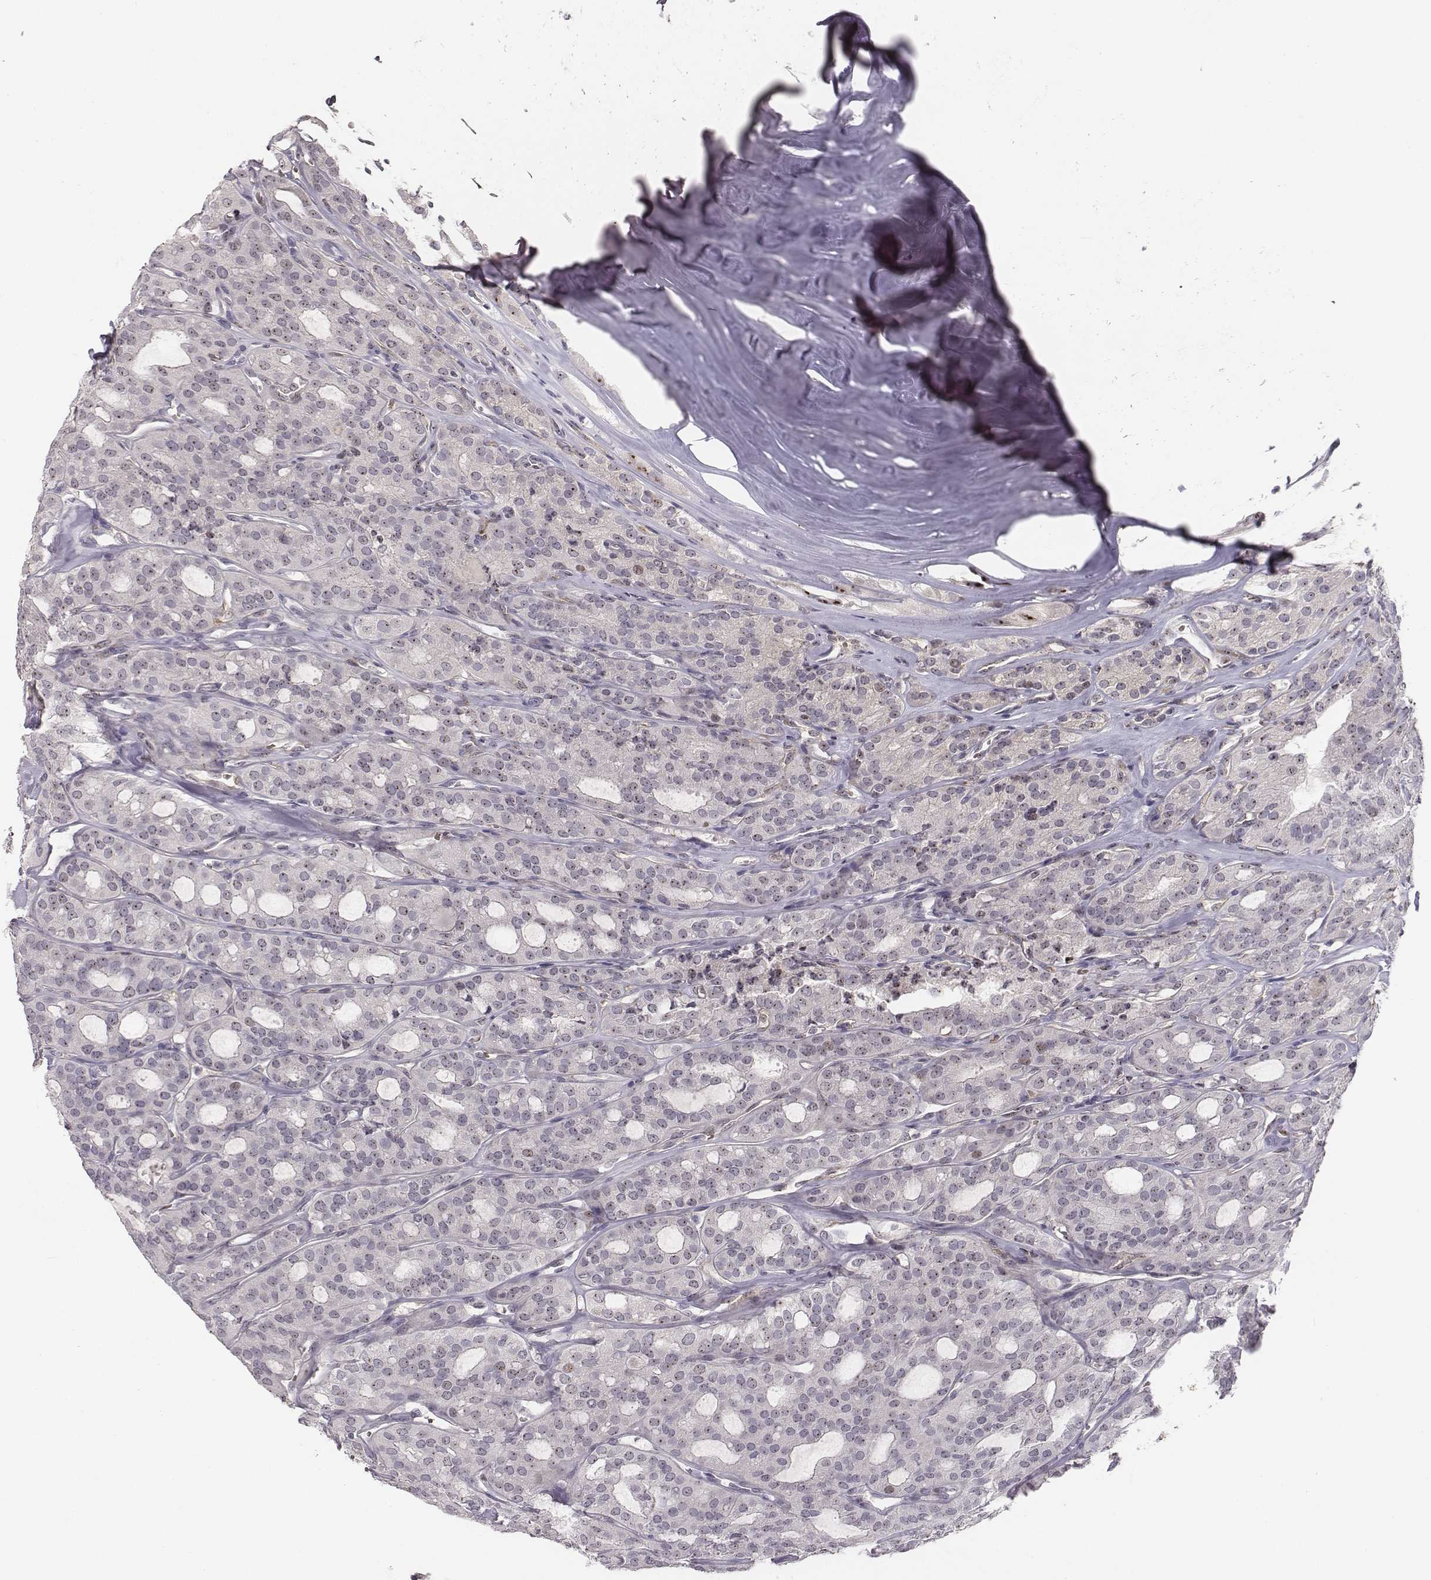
{"staining": {"intensity": "moderate", "quantity": "25%-75%", "location": "nuclear"}, "tissue": "thyroid cancer", "cell_type": "Tumor cells", "image_type": "cancer", "snomed": [{"axis": "morphology", "description": "Follicular adenoma carcinoma, NOS"}, {"axis": "topography", "description": "Thyroid gland"}], "caption": "There is medium levels of moderate nuclear positivity in tumor cells of thyroid follicular adenoma carcinoma, as demonstrated by immunohistochemical staining (brown color).", "gene": "NIFK", "patient": {"sex": "male", "age": 75}}